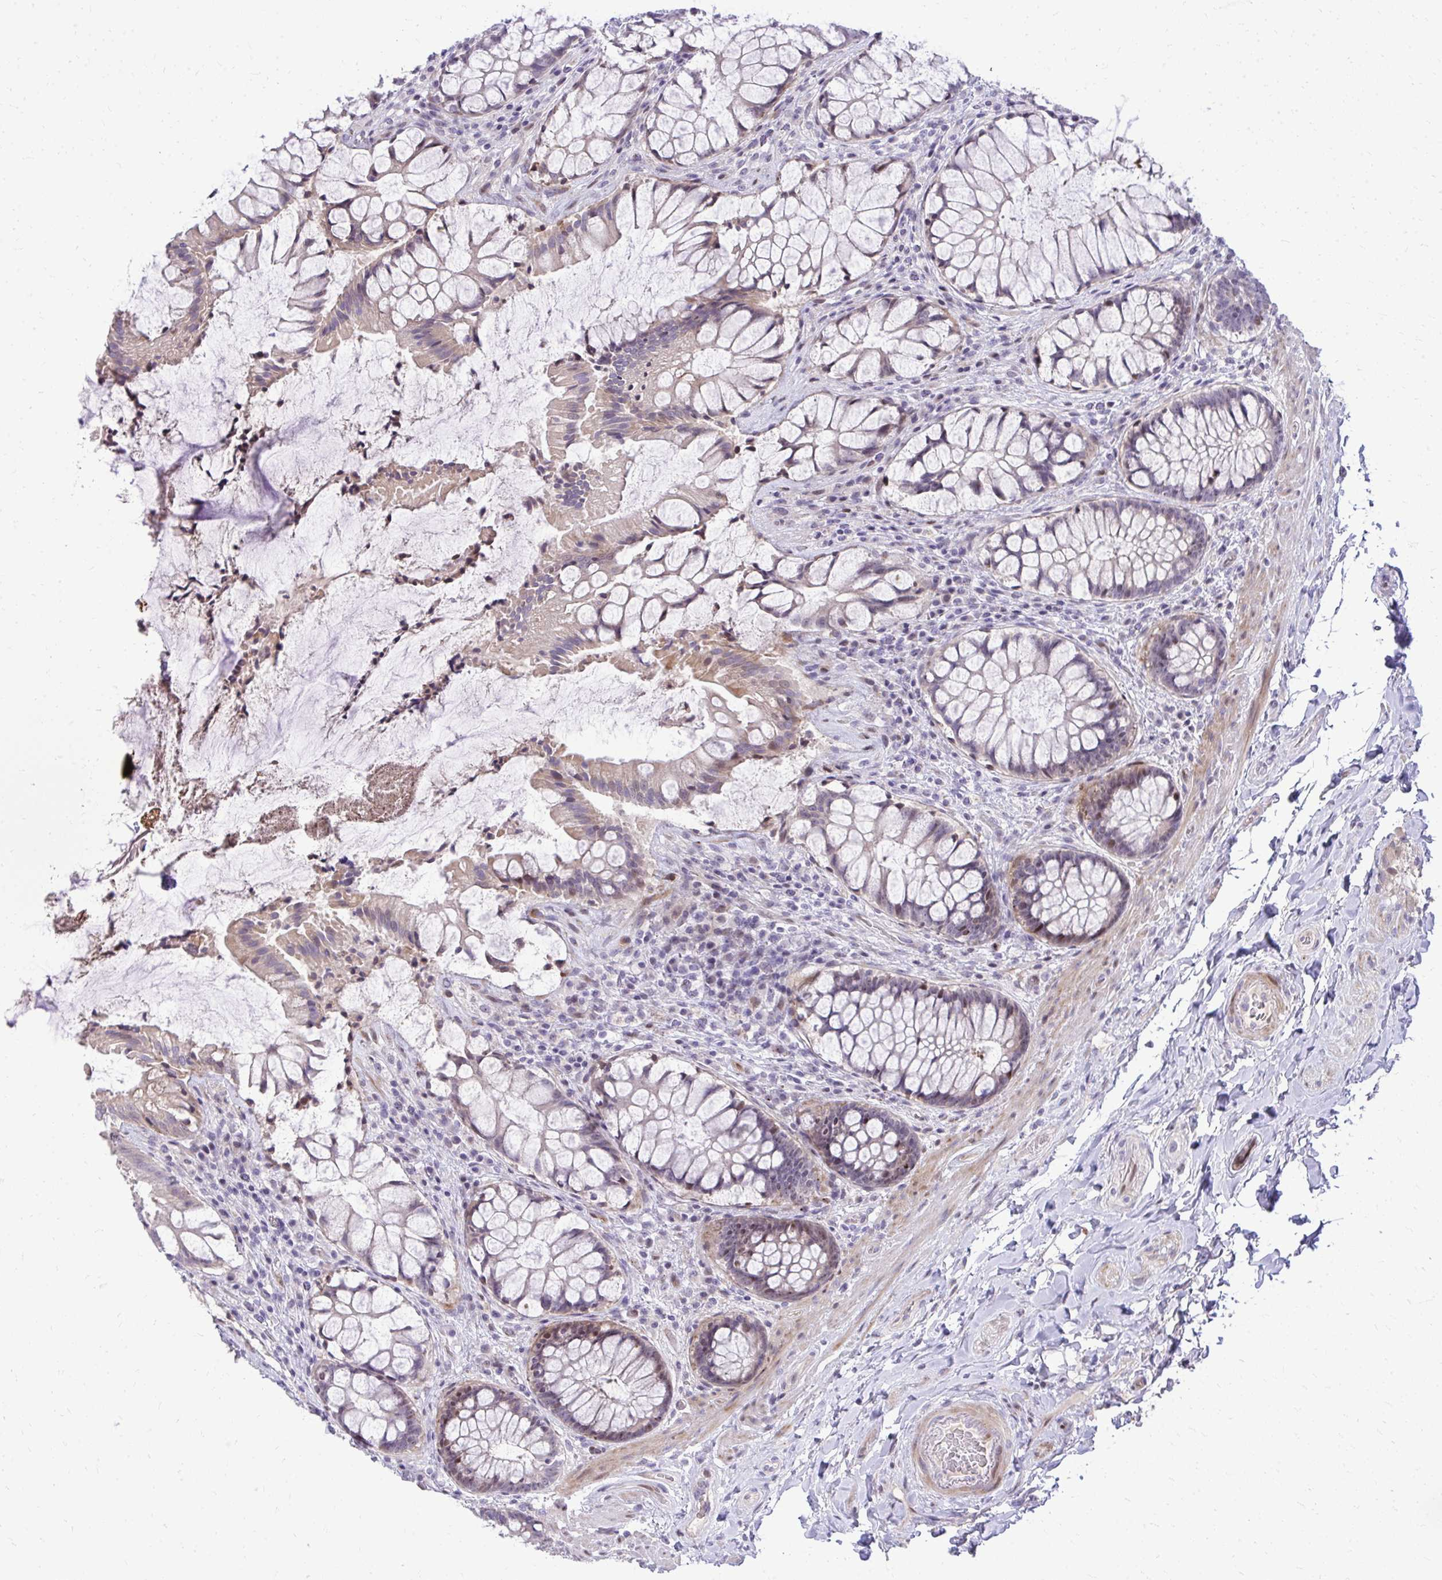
{"staining": {"intensity": "strong", "quantity": "<25%", "location": "cytoplasmic/membranous,nuclear"}, "tissue": "rectum", "cell_type": "Glandular cells", "image_type": "normal", "snomed": [{"axis": "morphology", "description": "Normal tissue, NOS"}, {"axis": "topography", "description": "Rectum"}], "caption": "Approximately <25% of glandular cells in normal rectum exhibit strong cytoplasmic/membranous,nuclear protein expression as visualized by brown immunohistochemical staining.", "gene": "DLX4", "patient": {"sex": "female", "age": 58}}